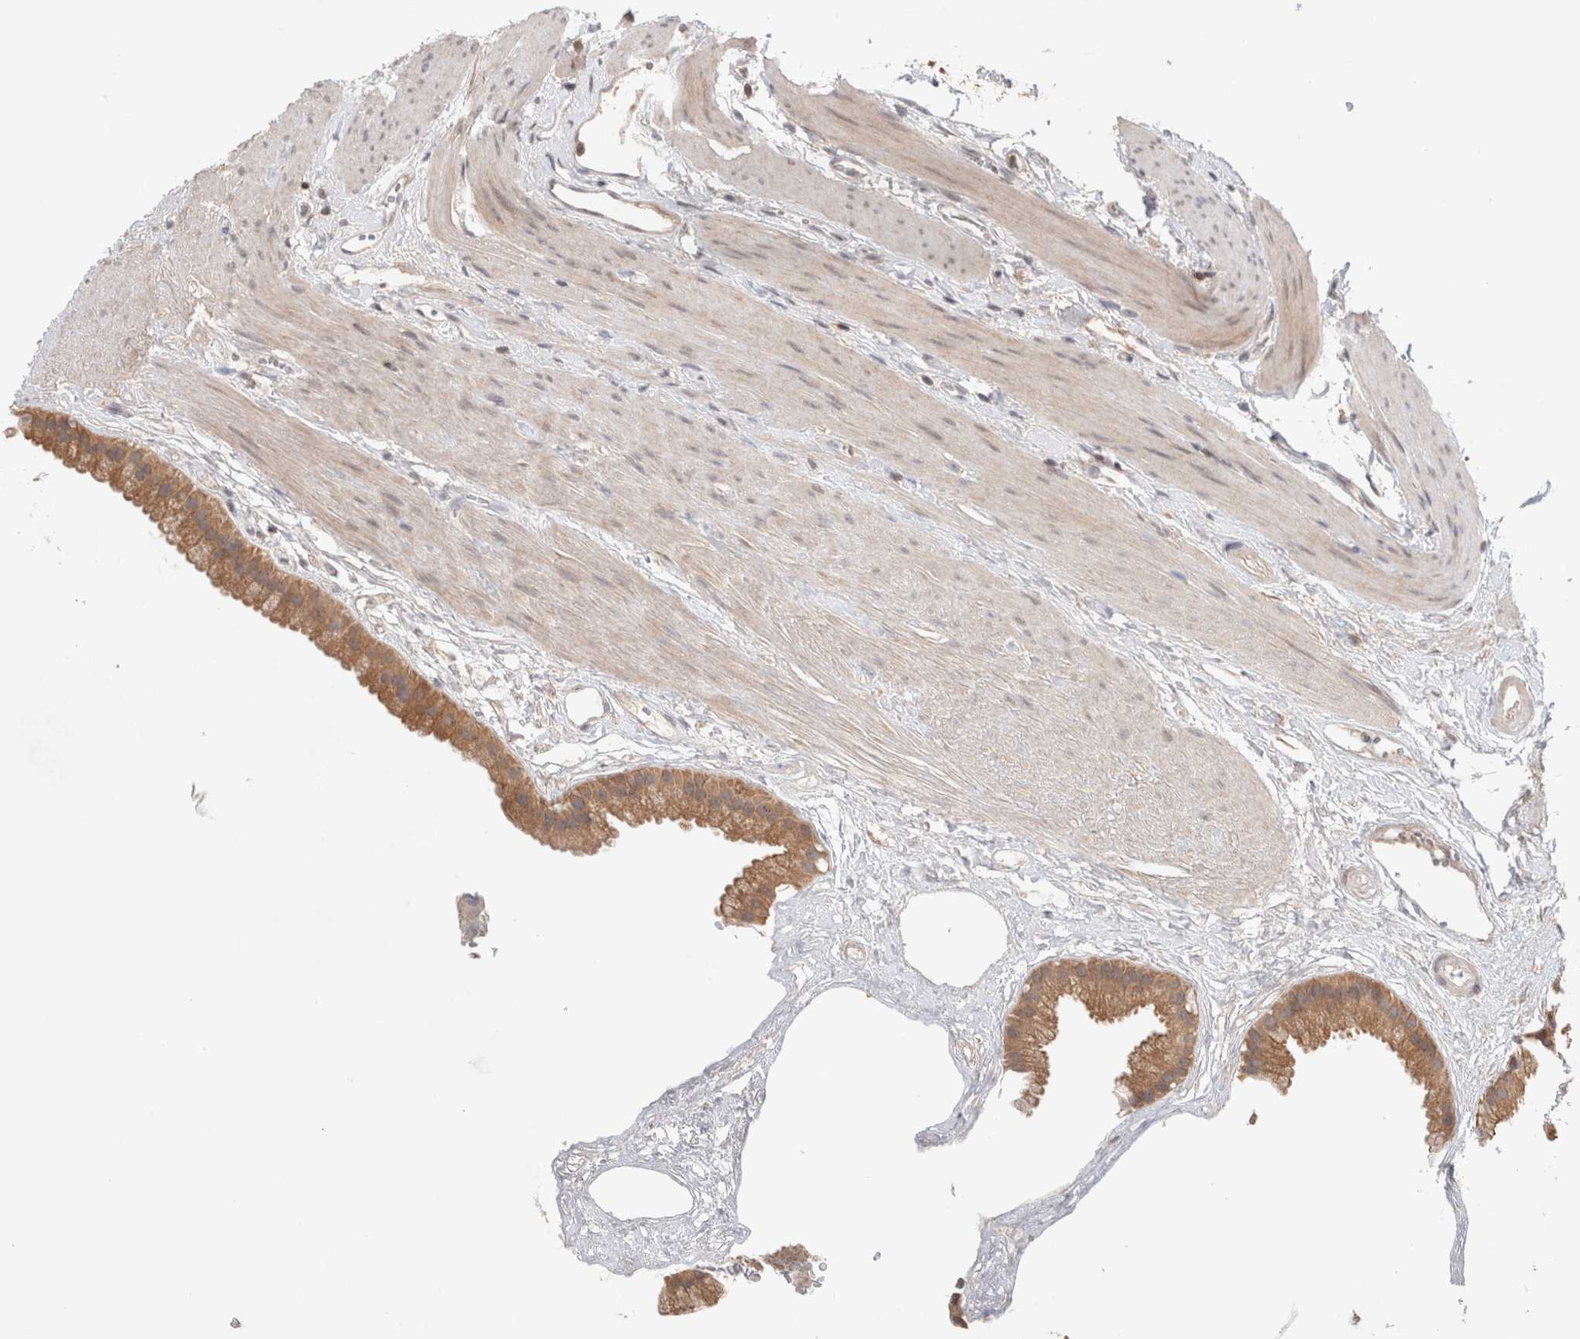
{"staining": {"intensity": "moderate", "quantity": ">75%", "location": "cytoplasmic/membranous"}, "tissue": "gallbladder", "cell_type": "Glandular cells", "image_type": "normal", "snomed": [{"axis": "morphology", "description": "Normal tissue, NOS"}, {"axis": "topography", "description": "Gallbladder"}], "caption": "The immunohistochemical stain shows moderate cytoplasmic/membranous expression in glandular cells of benign gallbladder.", "gene": "SYDE2", "patient": {"sex": "female", "age": 64}}